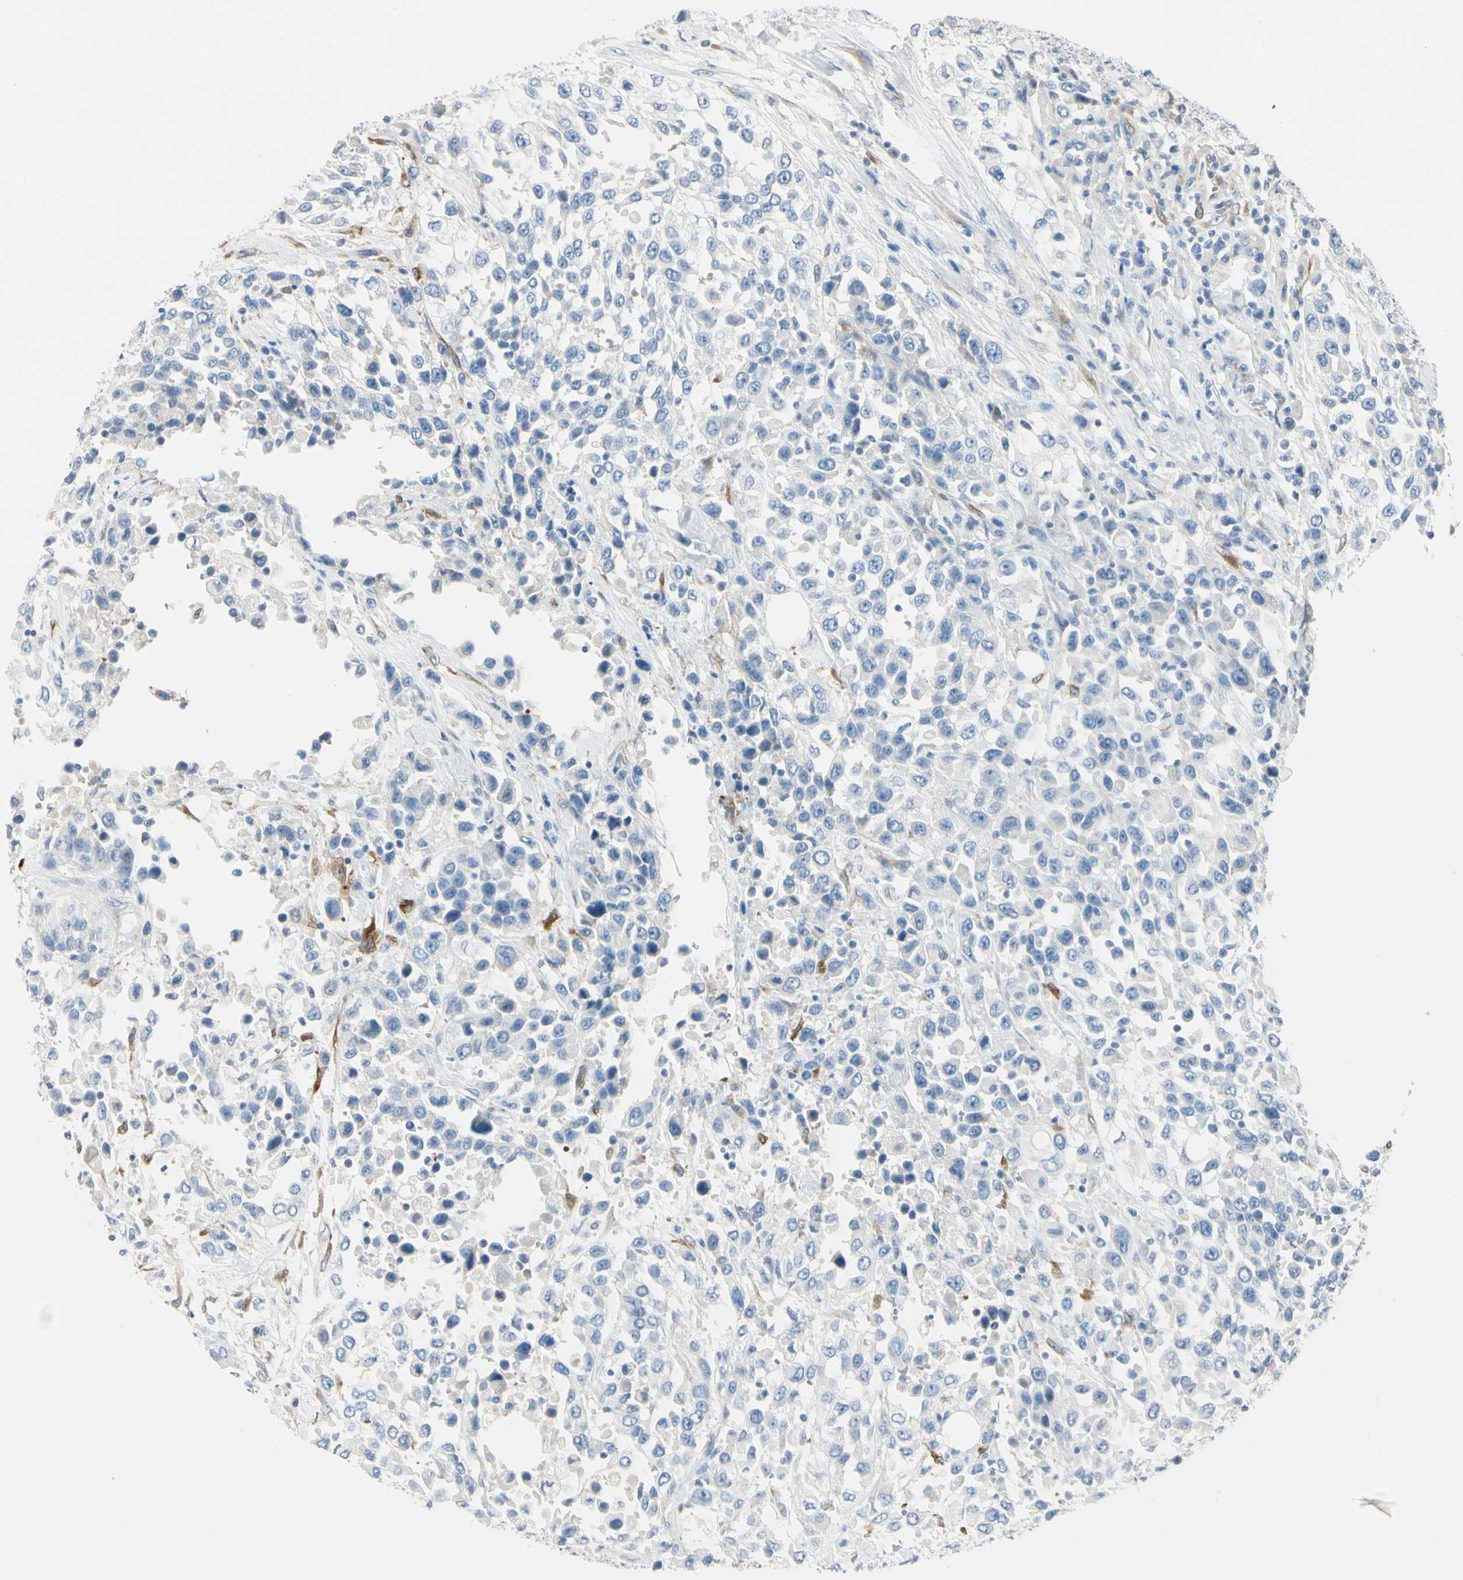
{"staining": {"intensity": "negative", "quantity": "none", "location": "none"}, "tissue": "urothelial cancer", "cell_type": "Tumor cells", "image_type": "cancer", "snomed": [{"axis": "morphology", "description": "Urothelial carcinoma, High grade"}, {"axis": "topography", "description": "Urinary bladder"}], "caption": "Immunohistochemical staining of urothelial cancer exhibits no significant expression in tumor cells.", "gene": "AMPH", "patient": {"sex": "female", "age": 80}}